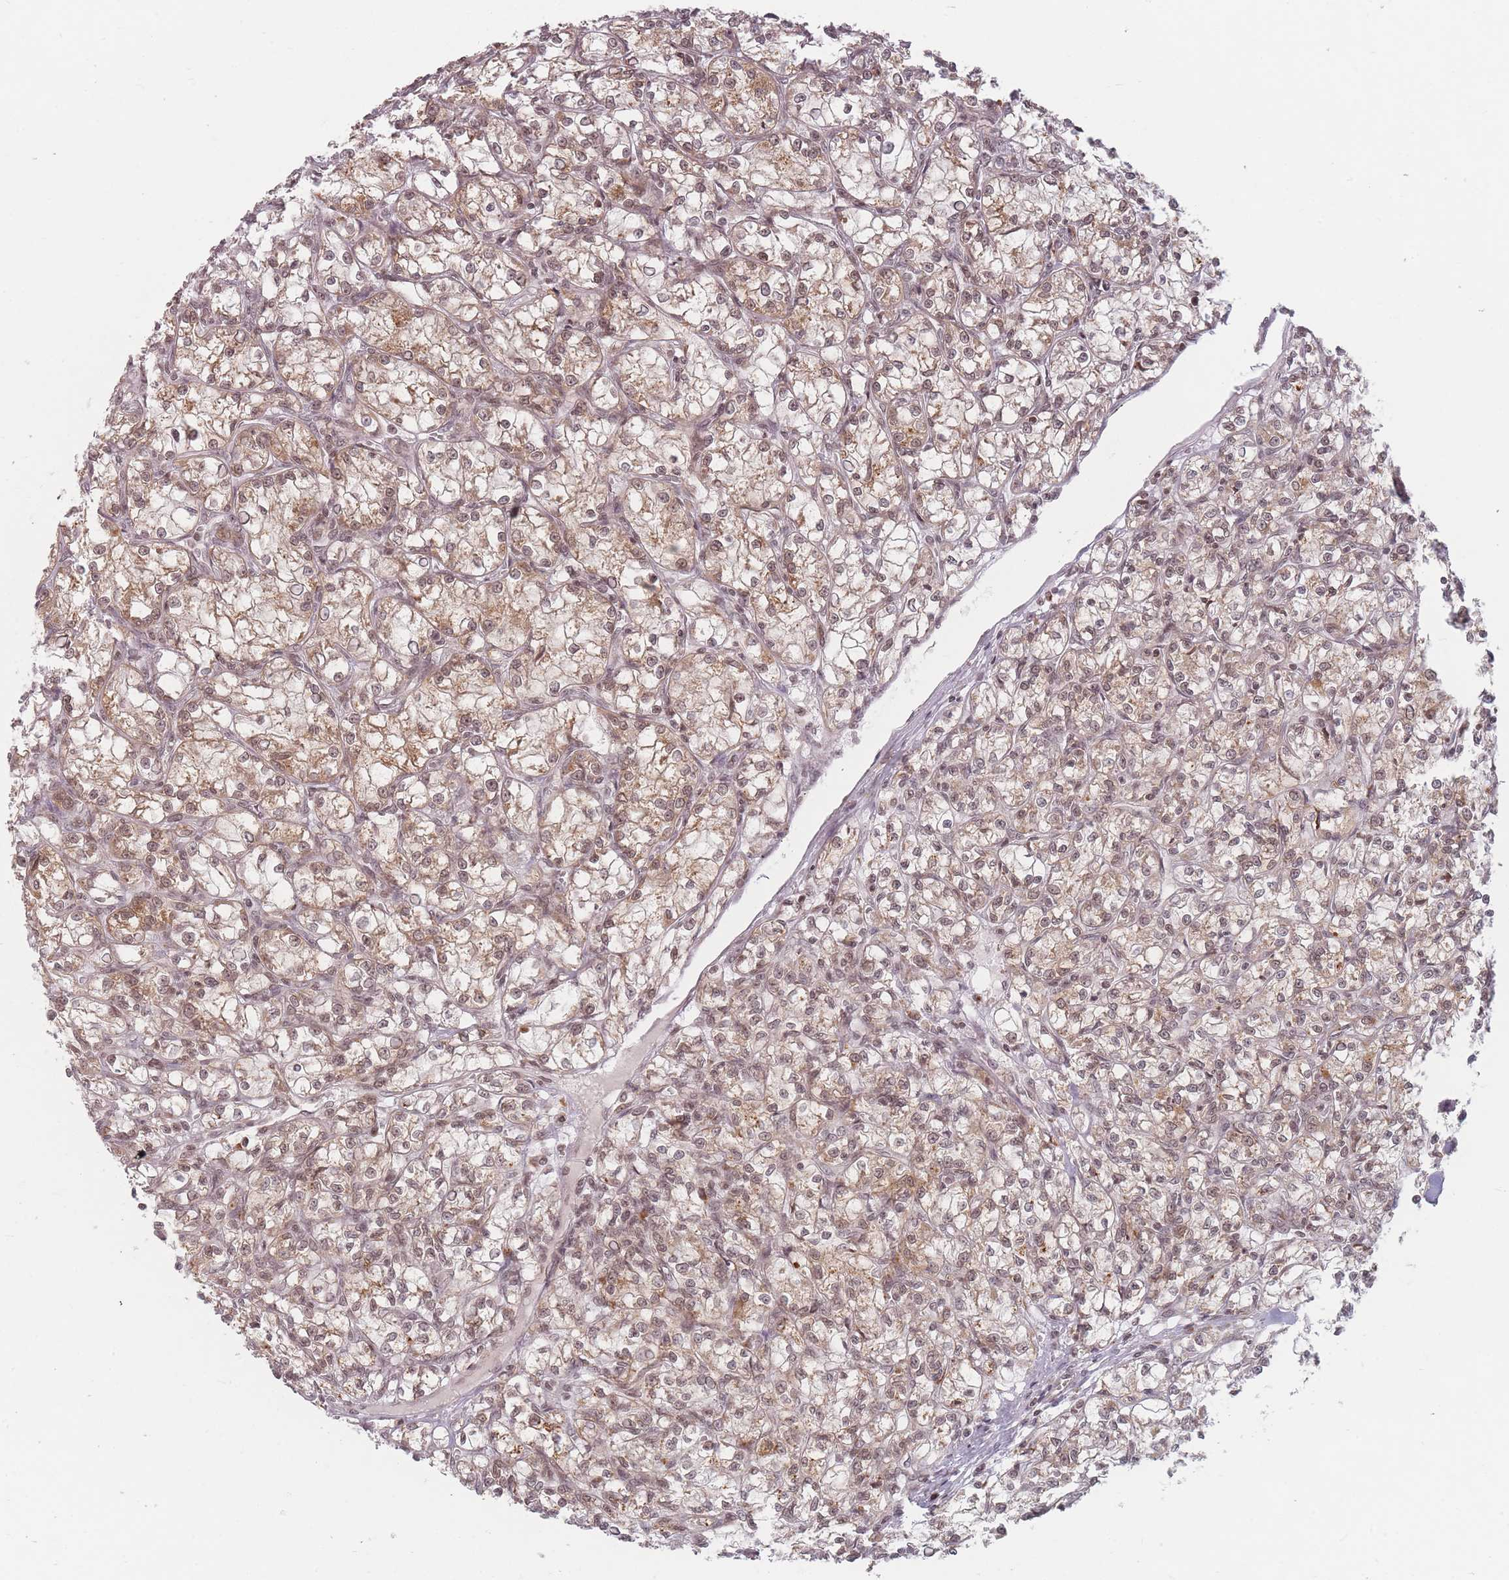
{"staining": {"intensity": "moderate", "quantity": ">75%", "location": "cytoplasmic/membranous,nuclear"}, "tissue": "renal cancer", "cell_type": "Tumor cells", "image_type": "cancer", "snomed": [{"axis": "morphology", "description": "Adenocarcinoma, NOS"}, {"axis": "topography", "description": "Kidney"}], "caption": "DAB (3,3'-diaminobenzidine) immunohistochemical staining of human adenocarcinoma (renal) displays moderate cytoplasmic/membranous and nuclear protein staining in about >75% of tumor cells.", "gene": "SPATA45", "patient": {"sex": "female", "age": 59}}